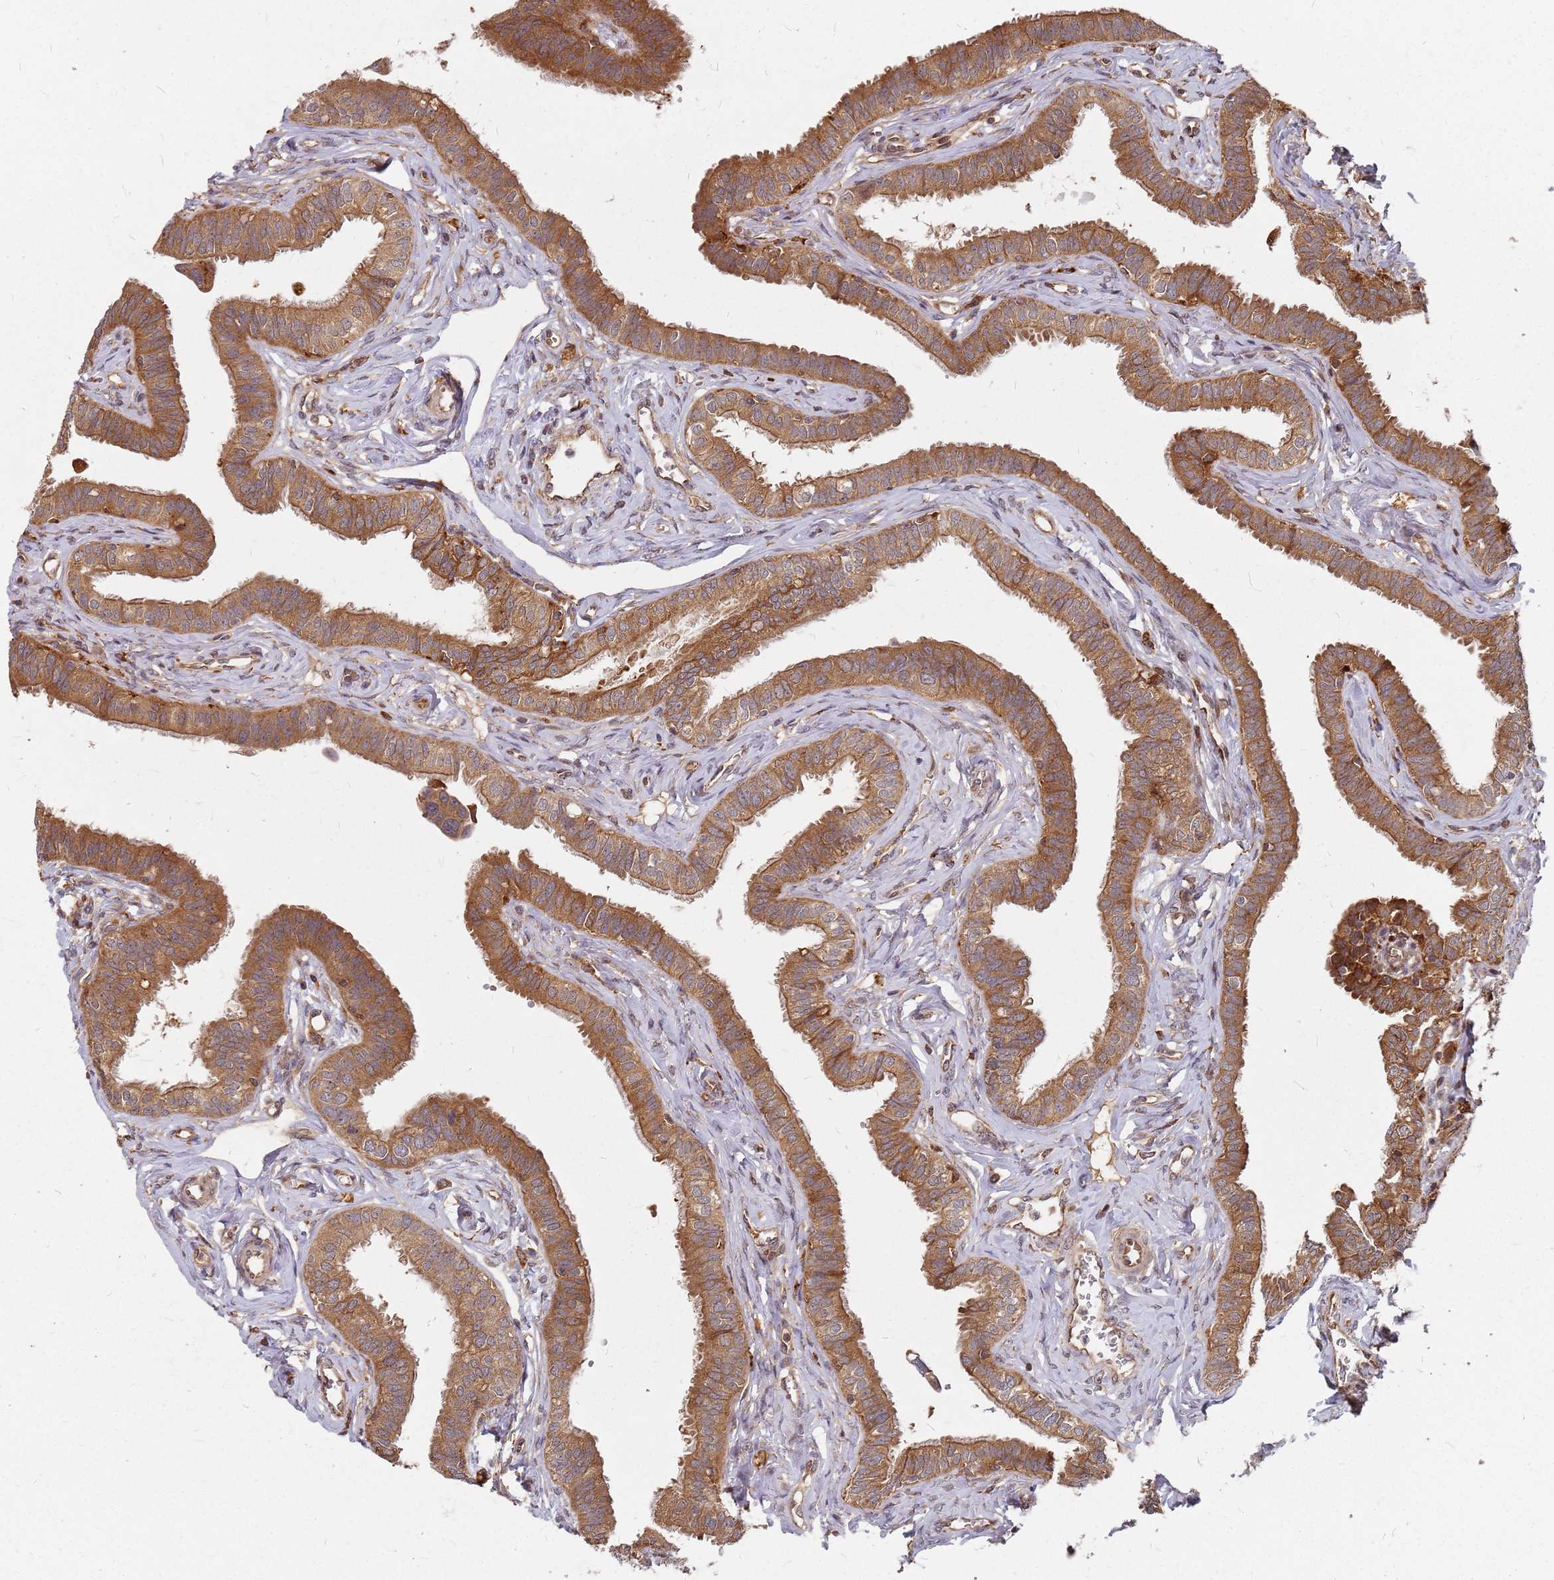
{"staining": {"intensity": "strong", "quantity": ">75%", "location": "cytoplasmic/membranous"}, "tissue": "fallopian tube", "cell_type": "Glandular cells", "image_type": "normal", "snomed": [{"axis": "morphology", "description": "Normal tissue, NOS"}, {"axis": "morphology", "description": "Carcinoma, NOS"}, {"axis": "topography", "description": "Fallopian tube"}, {"axis": "topography", "description": "Ovary"}], "caption": "Protein expression analysis of unremarkable human fallopian tube reveals strong cytoplasmic/membranous expression in approximately >75% of glandular cells. The protein of interest is shown in brown color, while the nuclei are stained blue.", "gene": "TRABD", "patient": {"sex": "female", "age": 59}}